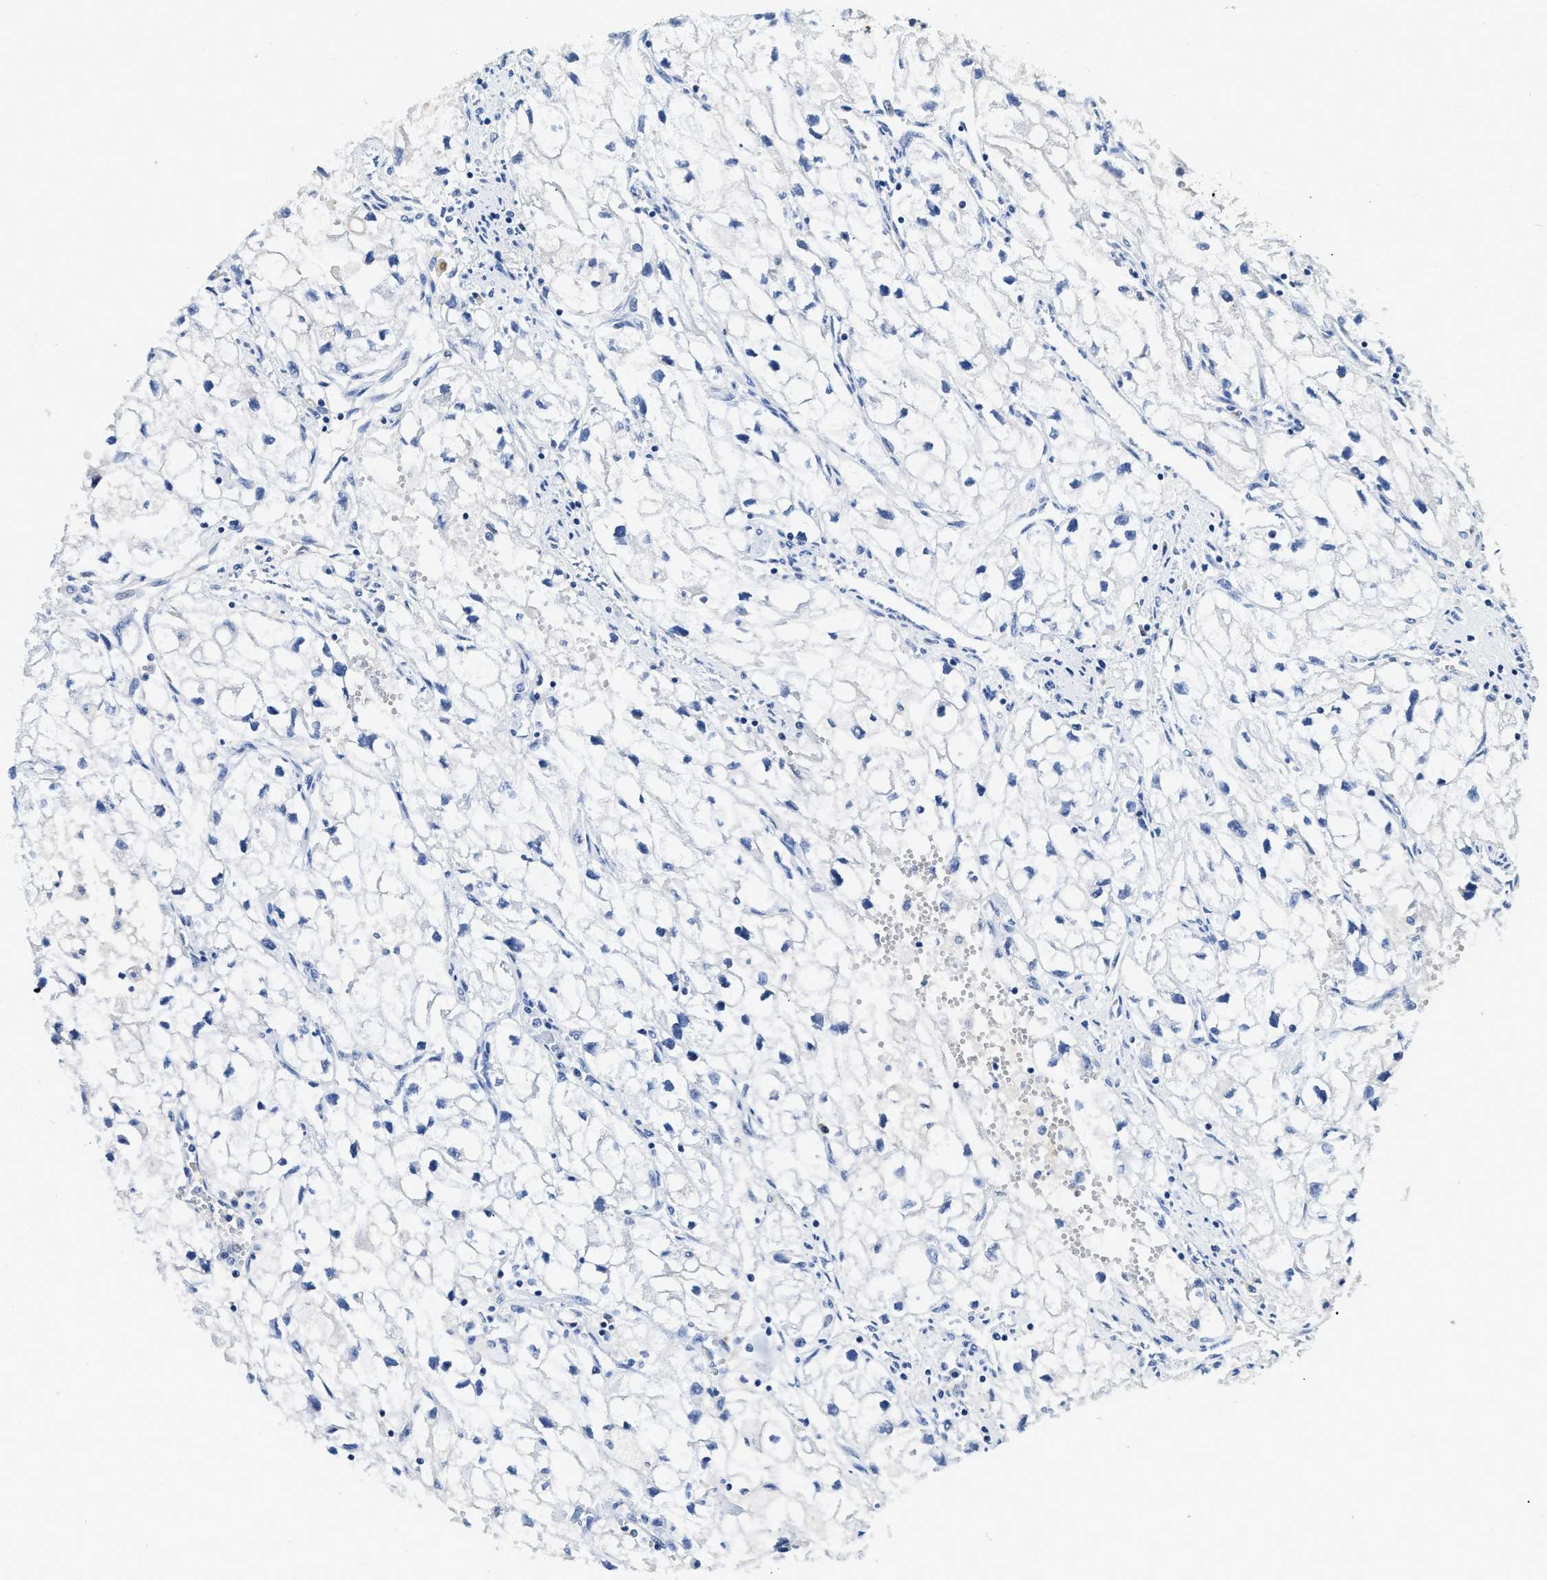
{"staining": {"intensity": "negative", "quantity": "none", "location": "none"}, "tissue": "renal cancer", "cell_type": "Tumor cells", "image_type": "cancer", "snomed": [{"axis": "morphology", "description": "Adenocarcinoma, NOS"}, {"axis": "topography", "description": "Kidney"}], "caption": "Immunohistochemical staining of adenocarcinoma (renal) exhibits no significant positivity in tumor cells.", "gene": "FBLN2", "patient": {"sex": "female", "age": 70}}